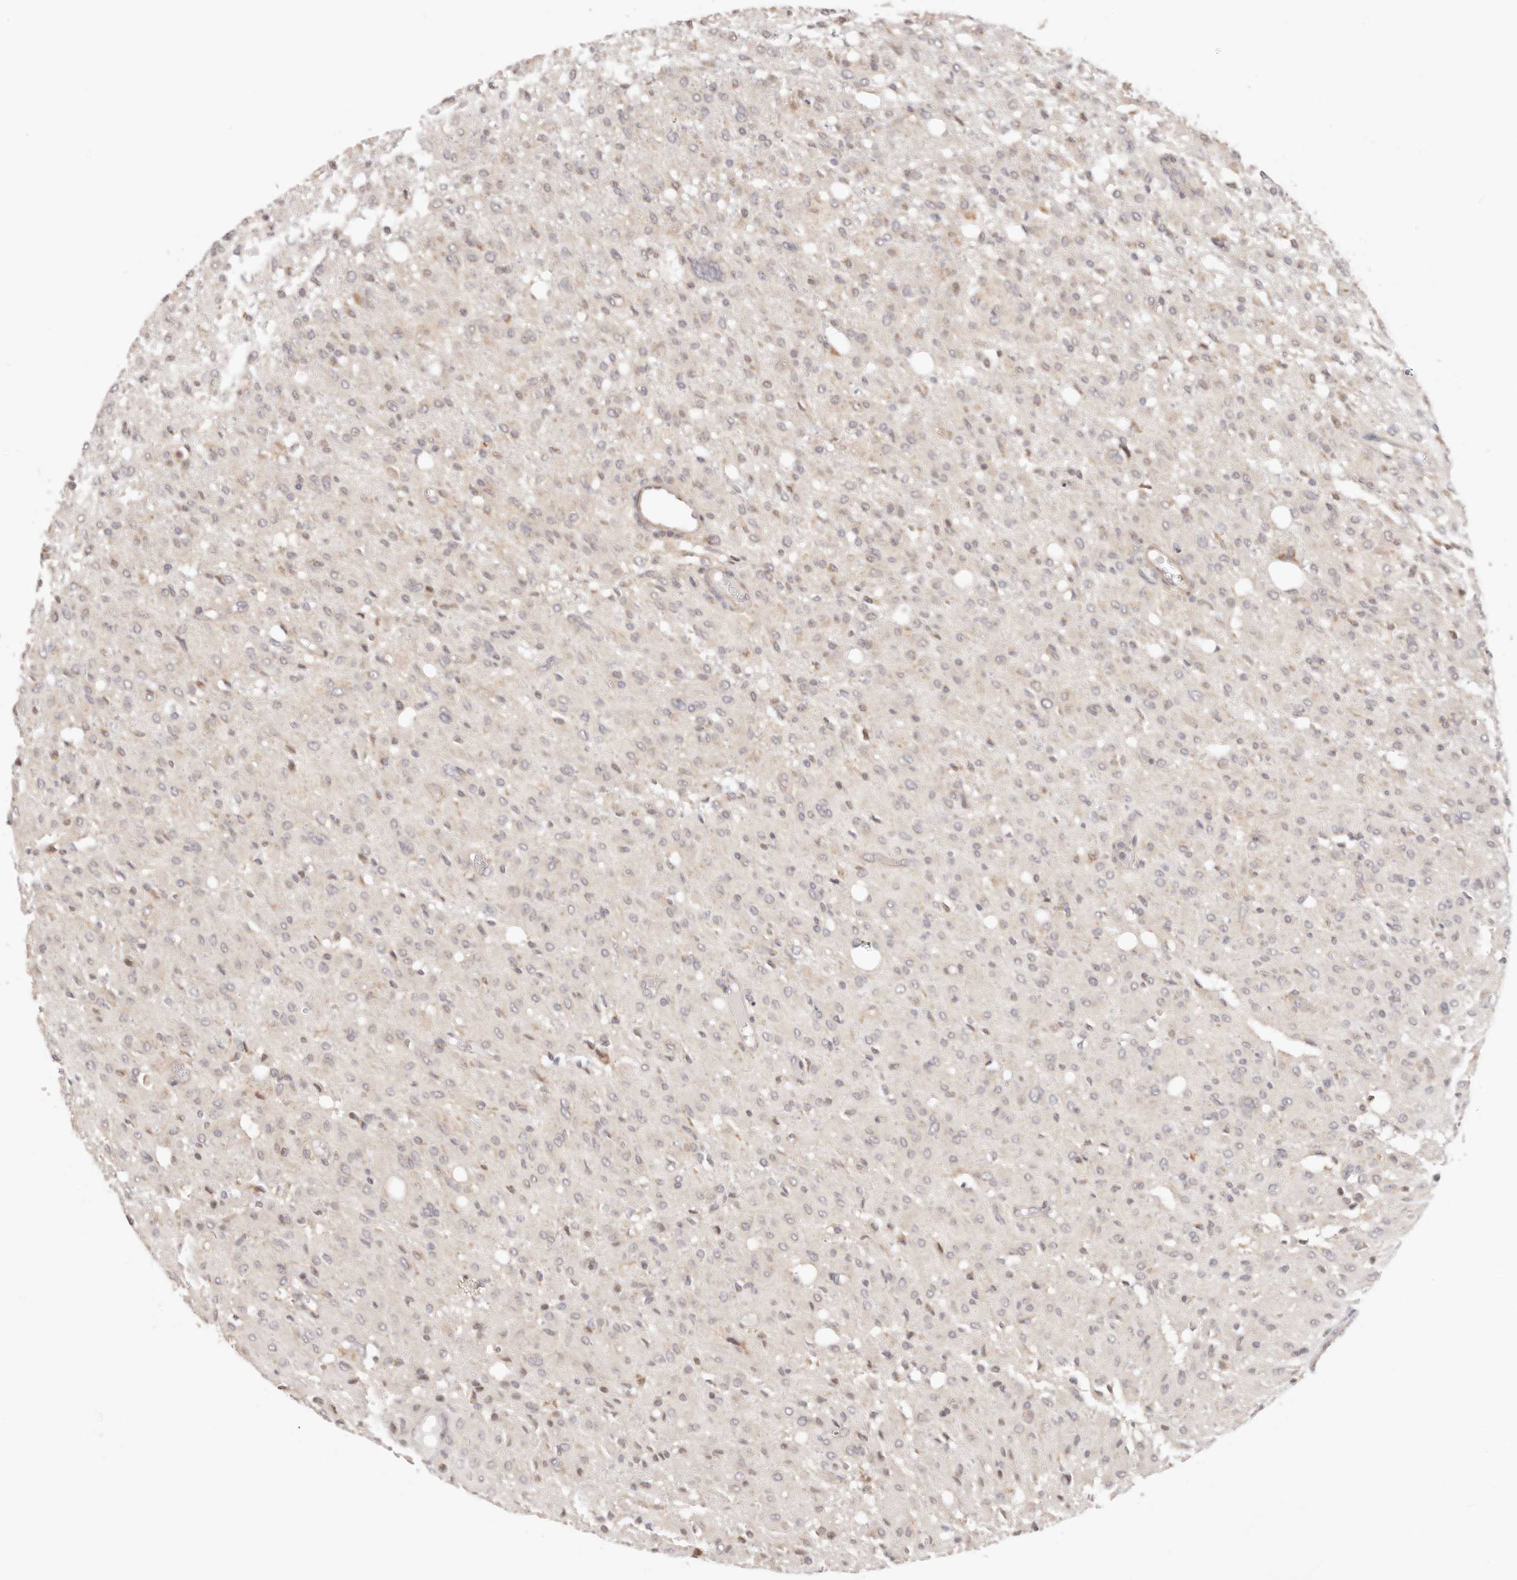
{"staining": {"intensity": "negative", "quantity": "none", "location": "none"}, "tissue": "glioma", "cell_type": "Tumor cells", "image_type": "cancer", "snomed": [{"axis": "morphology", "description": "Glioma, malignant, High grade"}, {"axis": "topography", "description": "Brain"}], "caption": "The photomicrograph exhibits no significant staining in tumor cells of glioma.", "gene": "KCMF1", "patient": {"sex": "female", "age": 59}}